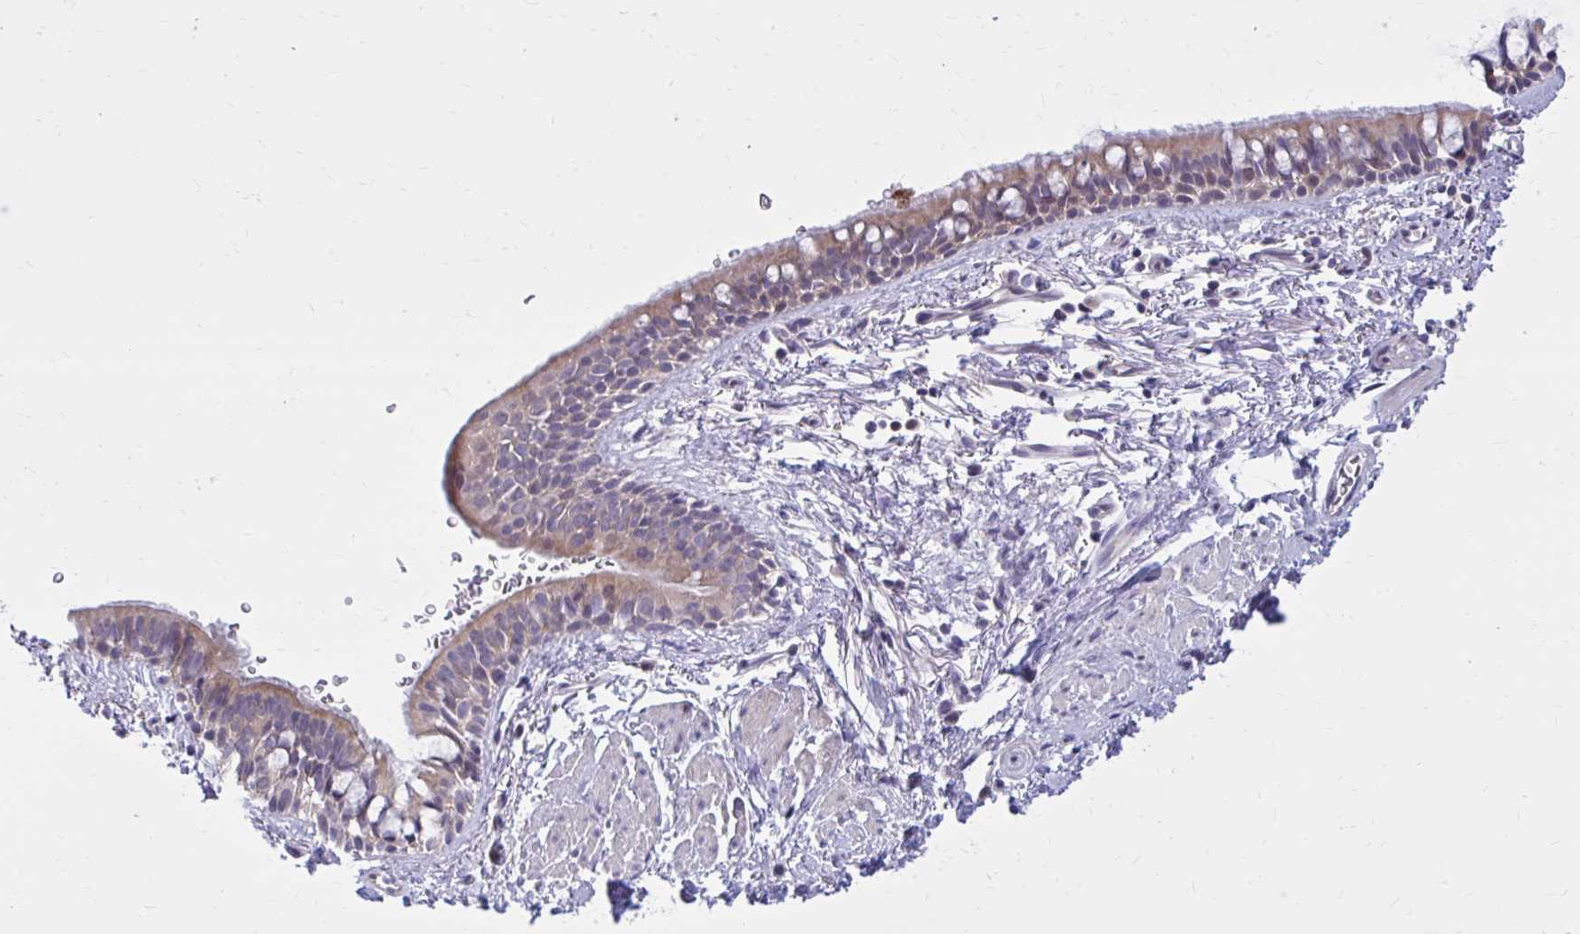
{"staining": {"intensity": "moderate", "quantity": "25%-75%", "location": "cytoplasmic/membranous"}, "tissue": "bronchus", "cell_type": "Respiratory epithelial cells", "image_type": "normal", "snomed": [{"axis": "morphology", "description": "Normal tissue, NOS"}, {"axis": "topography", "description": "Lymph node"}, {"axis": "topography", "description": "Cartilage tissue"}, {"axis": "topography", "description": "Bronchus"}], "caption": "Protein analysis of benign bronchus demonstrates moderate cytoplasmic/membranous expression in approximately 25%-75% of respiratory epithelial cells.", "gene": "DBI", "patient": {"sex": "female", "age": 70}}